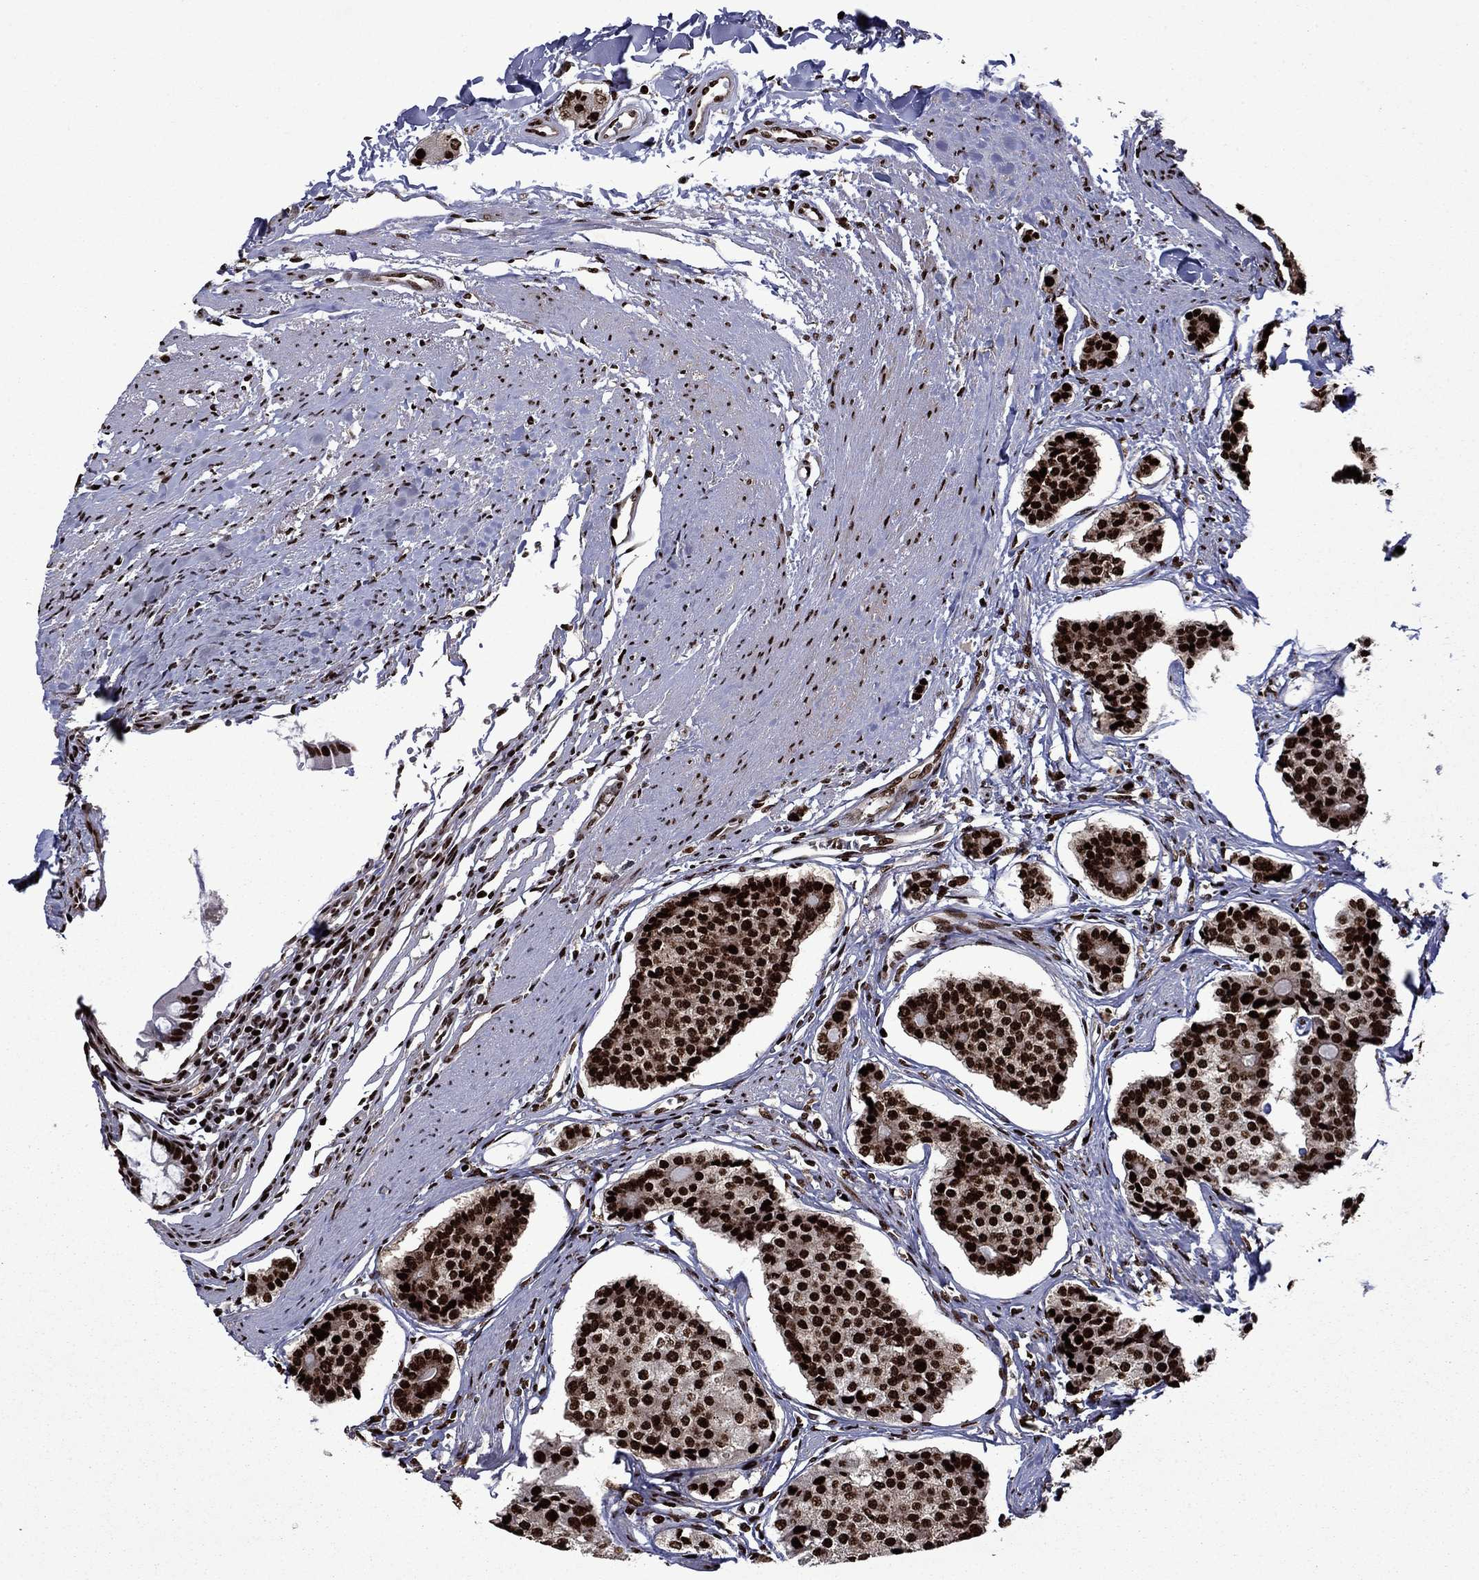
{"staining": {"intensity": "strong", "quantity": ">75%", "location": "nuclear"}, "tissue": "carcinoid", "cell_type": "Tumor cells", "image_type": "cancer", "snomed": [{"axis": "morphology", "description": "Carcinoid, malignant, NOS"}, {"axis": "topography", "description": "Small intestine"}], "caption": "Immunohistochemistry micrograph of carcinoid stained for a protein (brown), which exhibits high levels of strong nuclear expression in approximately >75% of tumor cells.", "gene": "LIMK1", "patient": {"sex": "female", "age": 65}}